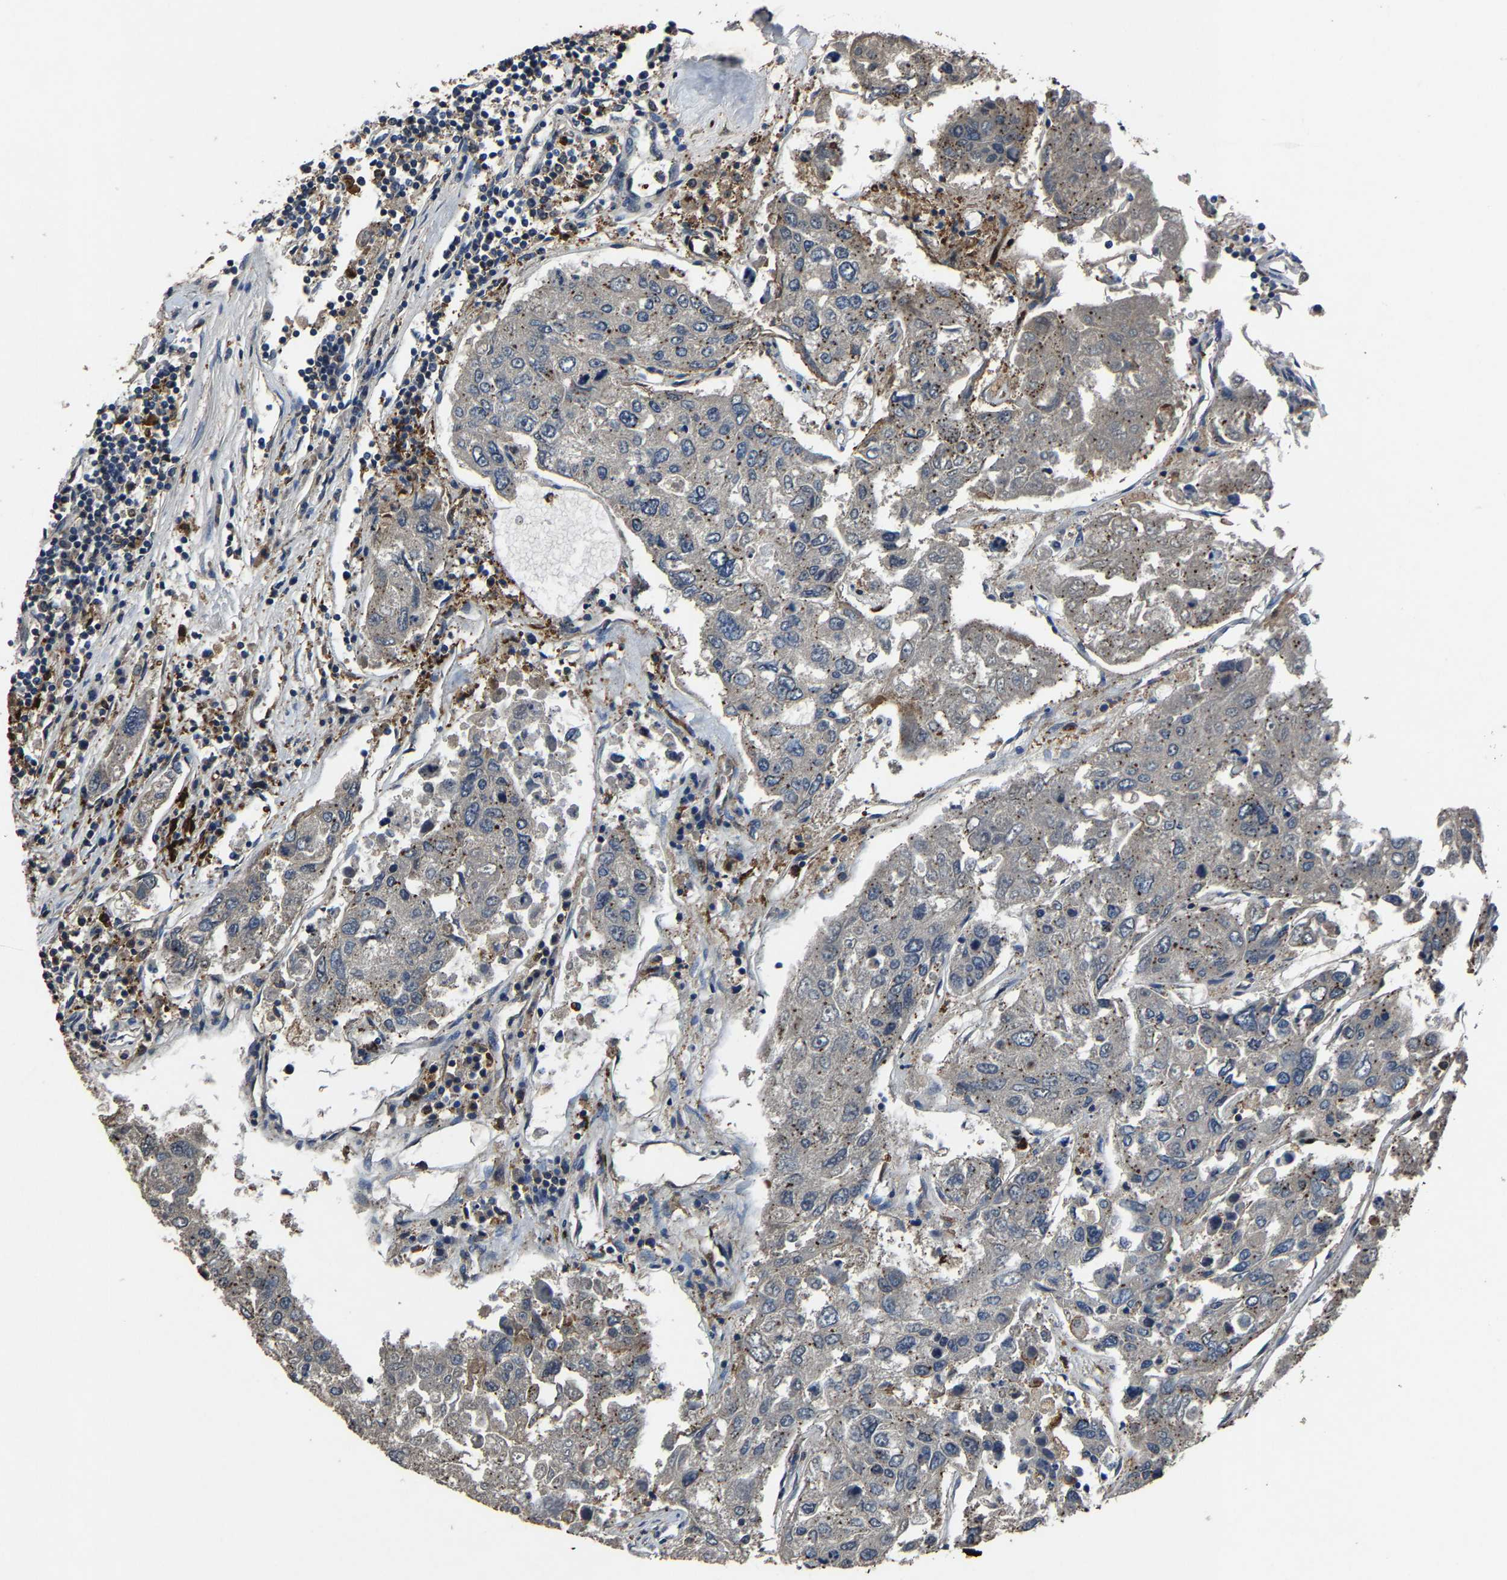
{"staining": {"intensity": "negative", "quantity": "none", "location": "none"}, "tissue": "urothelial cancer", "cell_type": "Tumor cells", "image_type": "cancer", "snomed": [{"axis": "morphology", "description": "Urothelial carcinoma, High grade"}, {"axis": "topography", "description": "Lymph node"}, {"axis": "topography", "description": "Urinary bladder"}], "caption": "Immunohistochemistry photomicrograph of neoplastic tissue: urothelial cancer stained with DAB (3,3'-diaminobenzidine) exhibits no significant protein positivity in tumor cells.", "gene": "PCNX2", "patient": {"sex": "male", "age": 51}}